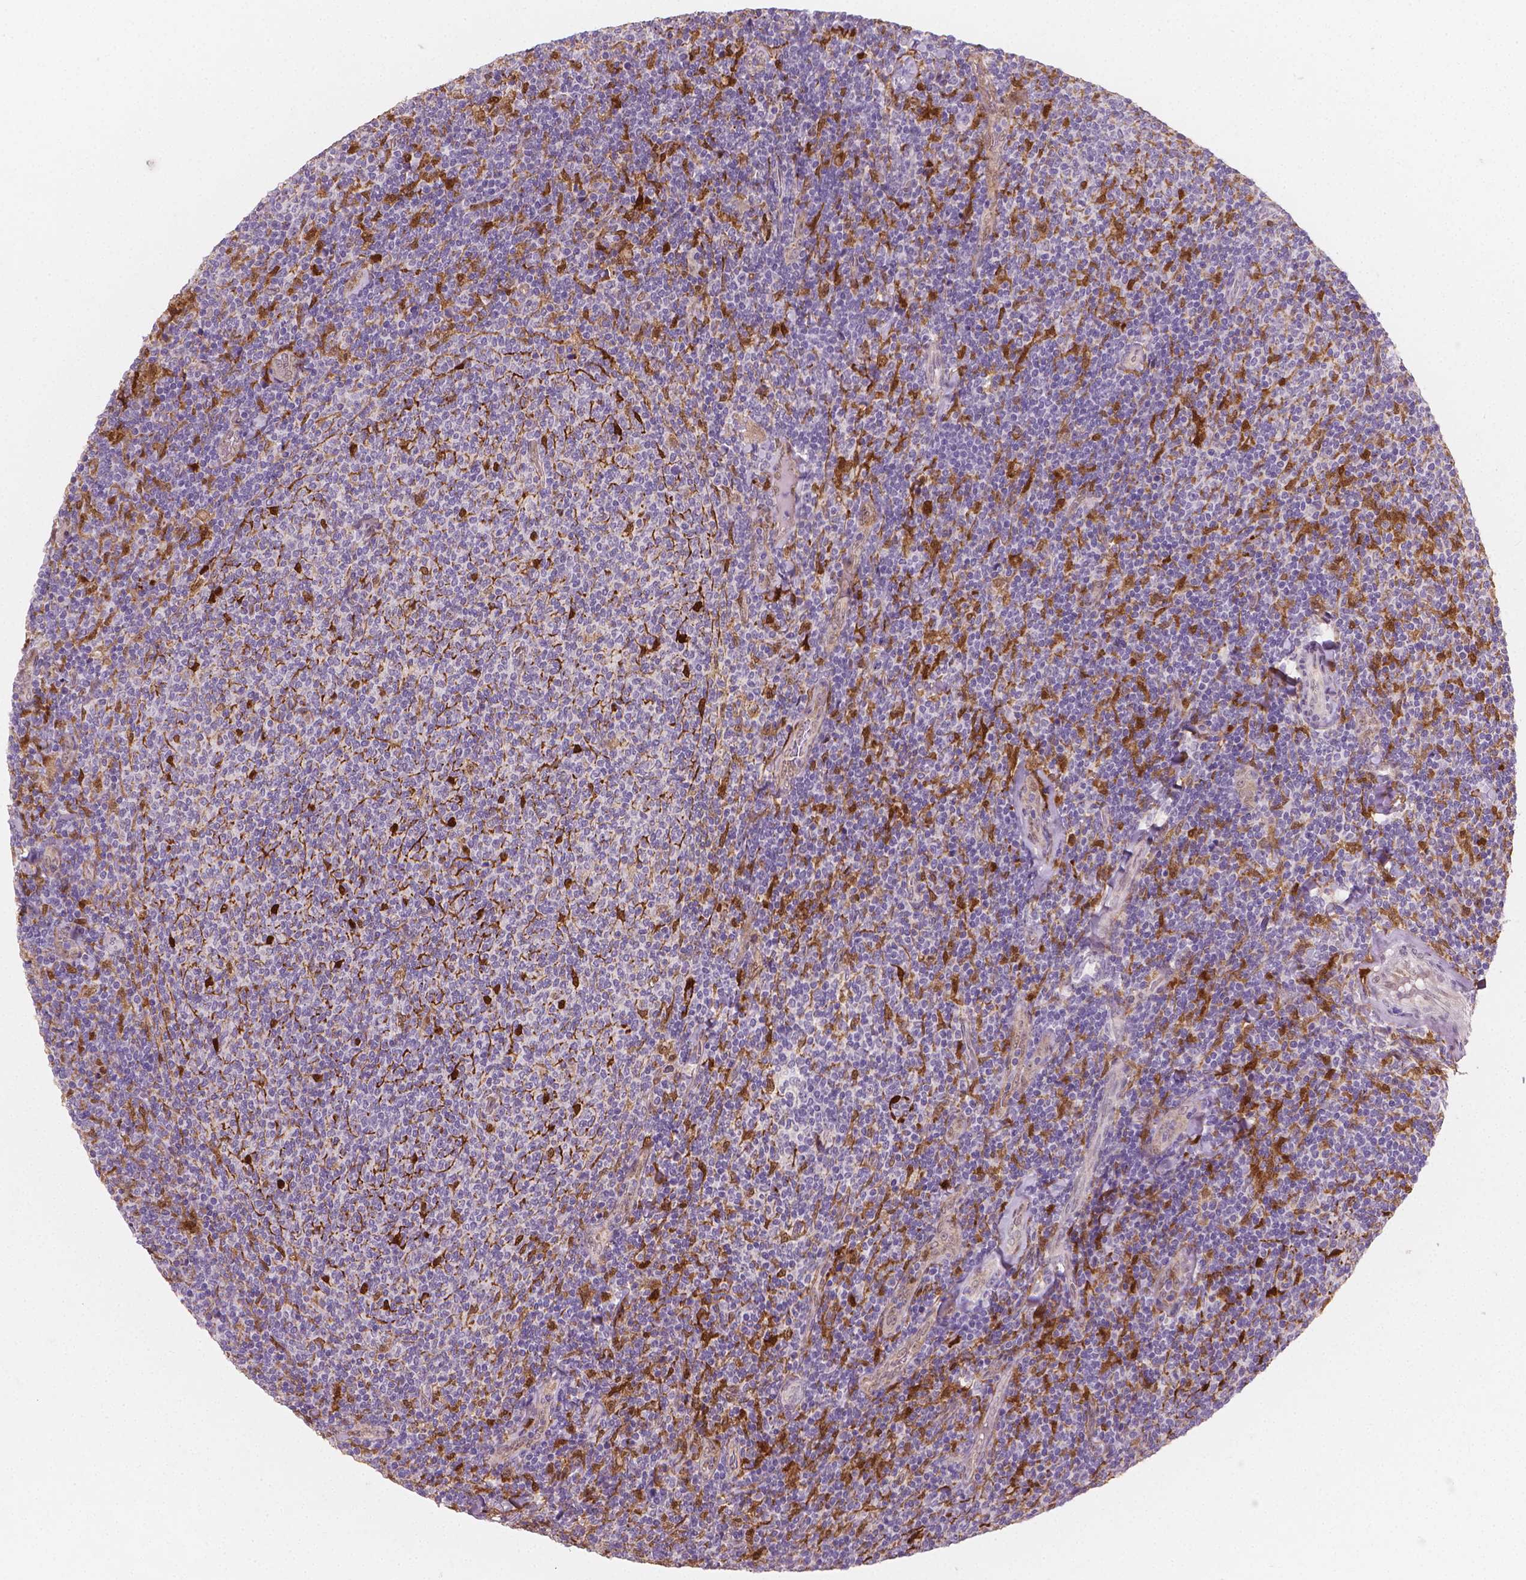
{"staining": {"intensity": "negative", "quantity": "none", "location": "none"}, "tissue": "lymphoma", "cell_type": "Tumor cells", "image_type": "cancer", "snomed": [{"axis": "morphology", "description": "Malignant lymphoma, non-Hodgkin's type, Low grade"}, {"axis": "topography", "description": "Lymph node"}], "caption": "Tumor cells show no significant positivity in low-grade malignant lymphoma, non-Hodgkin's type. The staining is performed using DAB brown chromogen with nuclei counter-stained in using hematoxylin.", "gene": "TNFAIP2", "patient": {"sex": "male", "age": 52}}